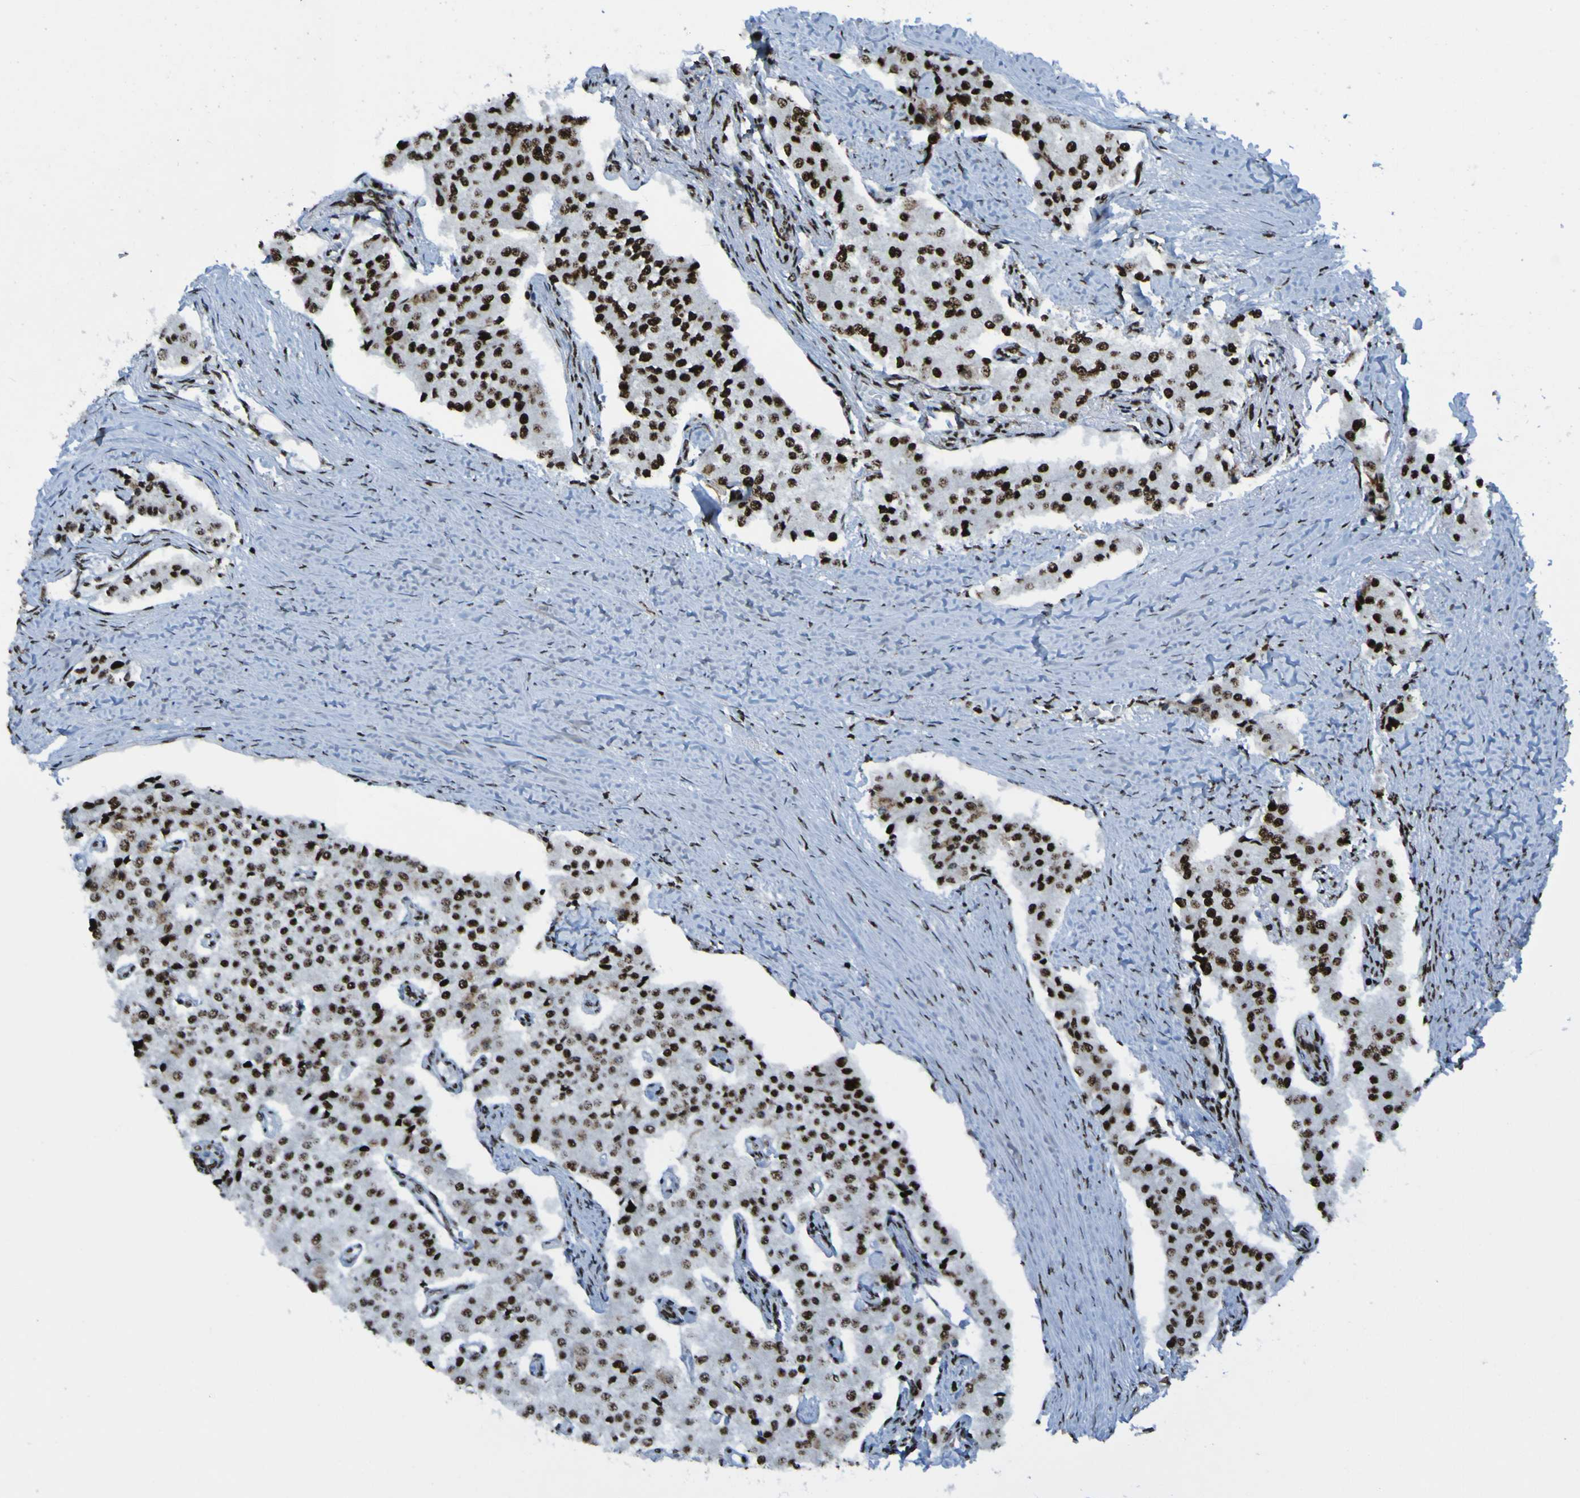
{"staining": {"intensity": "strong", "quantity": ">75%", "location": "nuclear"}, "tissue": "carcinoid", "cell_type": "Tumor cells", "image_type": "cancer", "snomed": [{"axis": "morphology", "description": "Carcinoid, malignant, NOS"}, {"axis": "topography", "description": "Colon"}], "caption": "A brown stain highlights strong nuclear staining of a protein in carcinoid tumor cells. (brown staining indicates protein expression, while blue staining denotes nuclei).", "gene": "NPM1", "patient": {"sex": "female", "age": 52}}